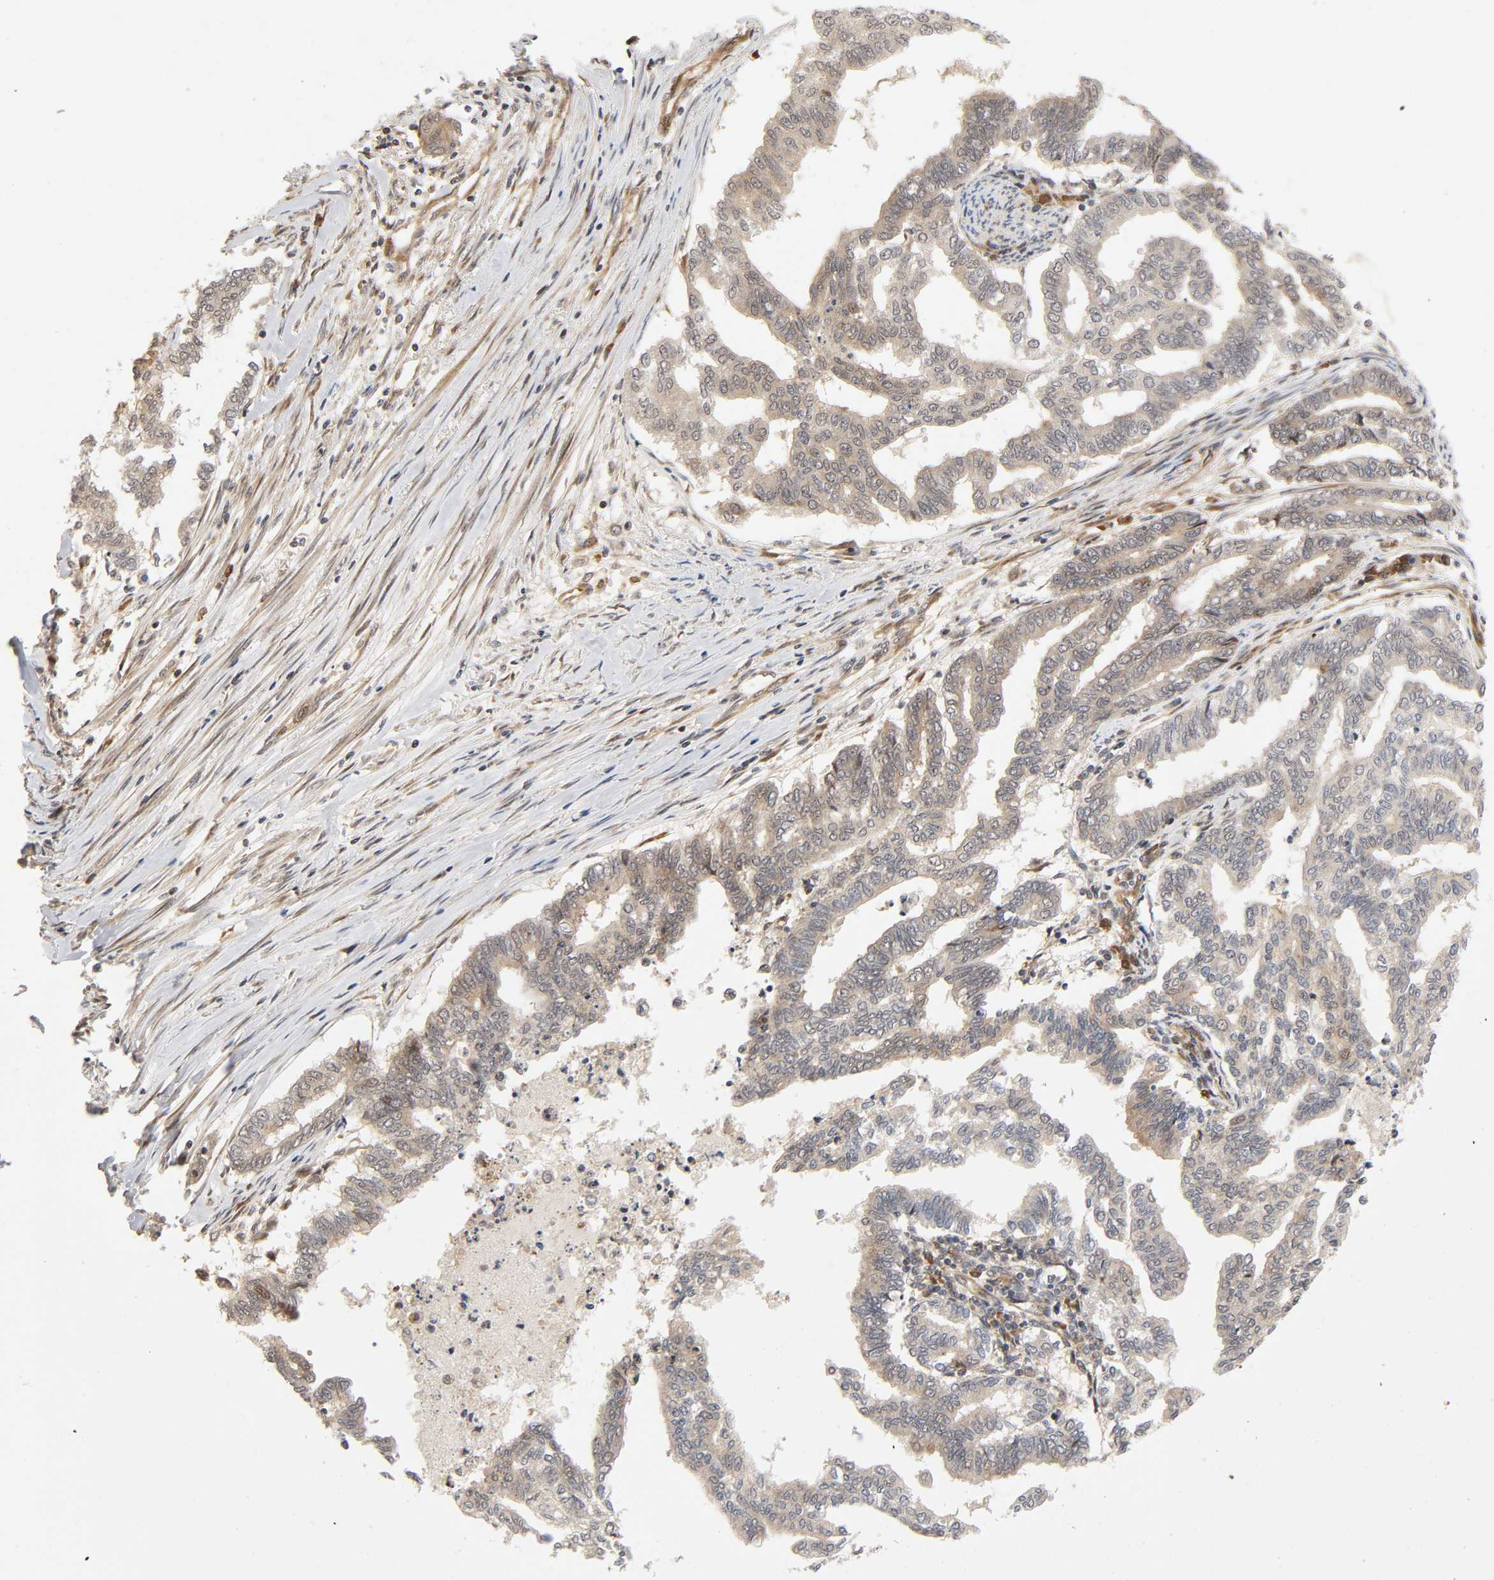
{"staining": {"intensity": "weak", "quantity": ">75%", "location": "cytoplasmic/membranous"}, "tissue": "endometrial cancer", "cell_type": "Tumor cells", "image_type": "cancer", "snomed": [{"axis": "morphology", "description": "Adenocarcinoma, NOS"}, {"axis": "topography", "description": "Endometrium"}], "caption": "Immunohistochemistry (IHC) (DAB (3,3'-diaminobenzidine)) staining of human adenocarcinoma (endometrial) exhibits weak cytoplasmic/membranous protein staining in approximately >75% of tumor cells.", "gene": "IQCJ-SCHIP1", "patient": {"sex": "female", "age": 79}}